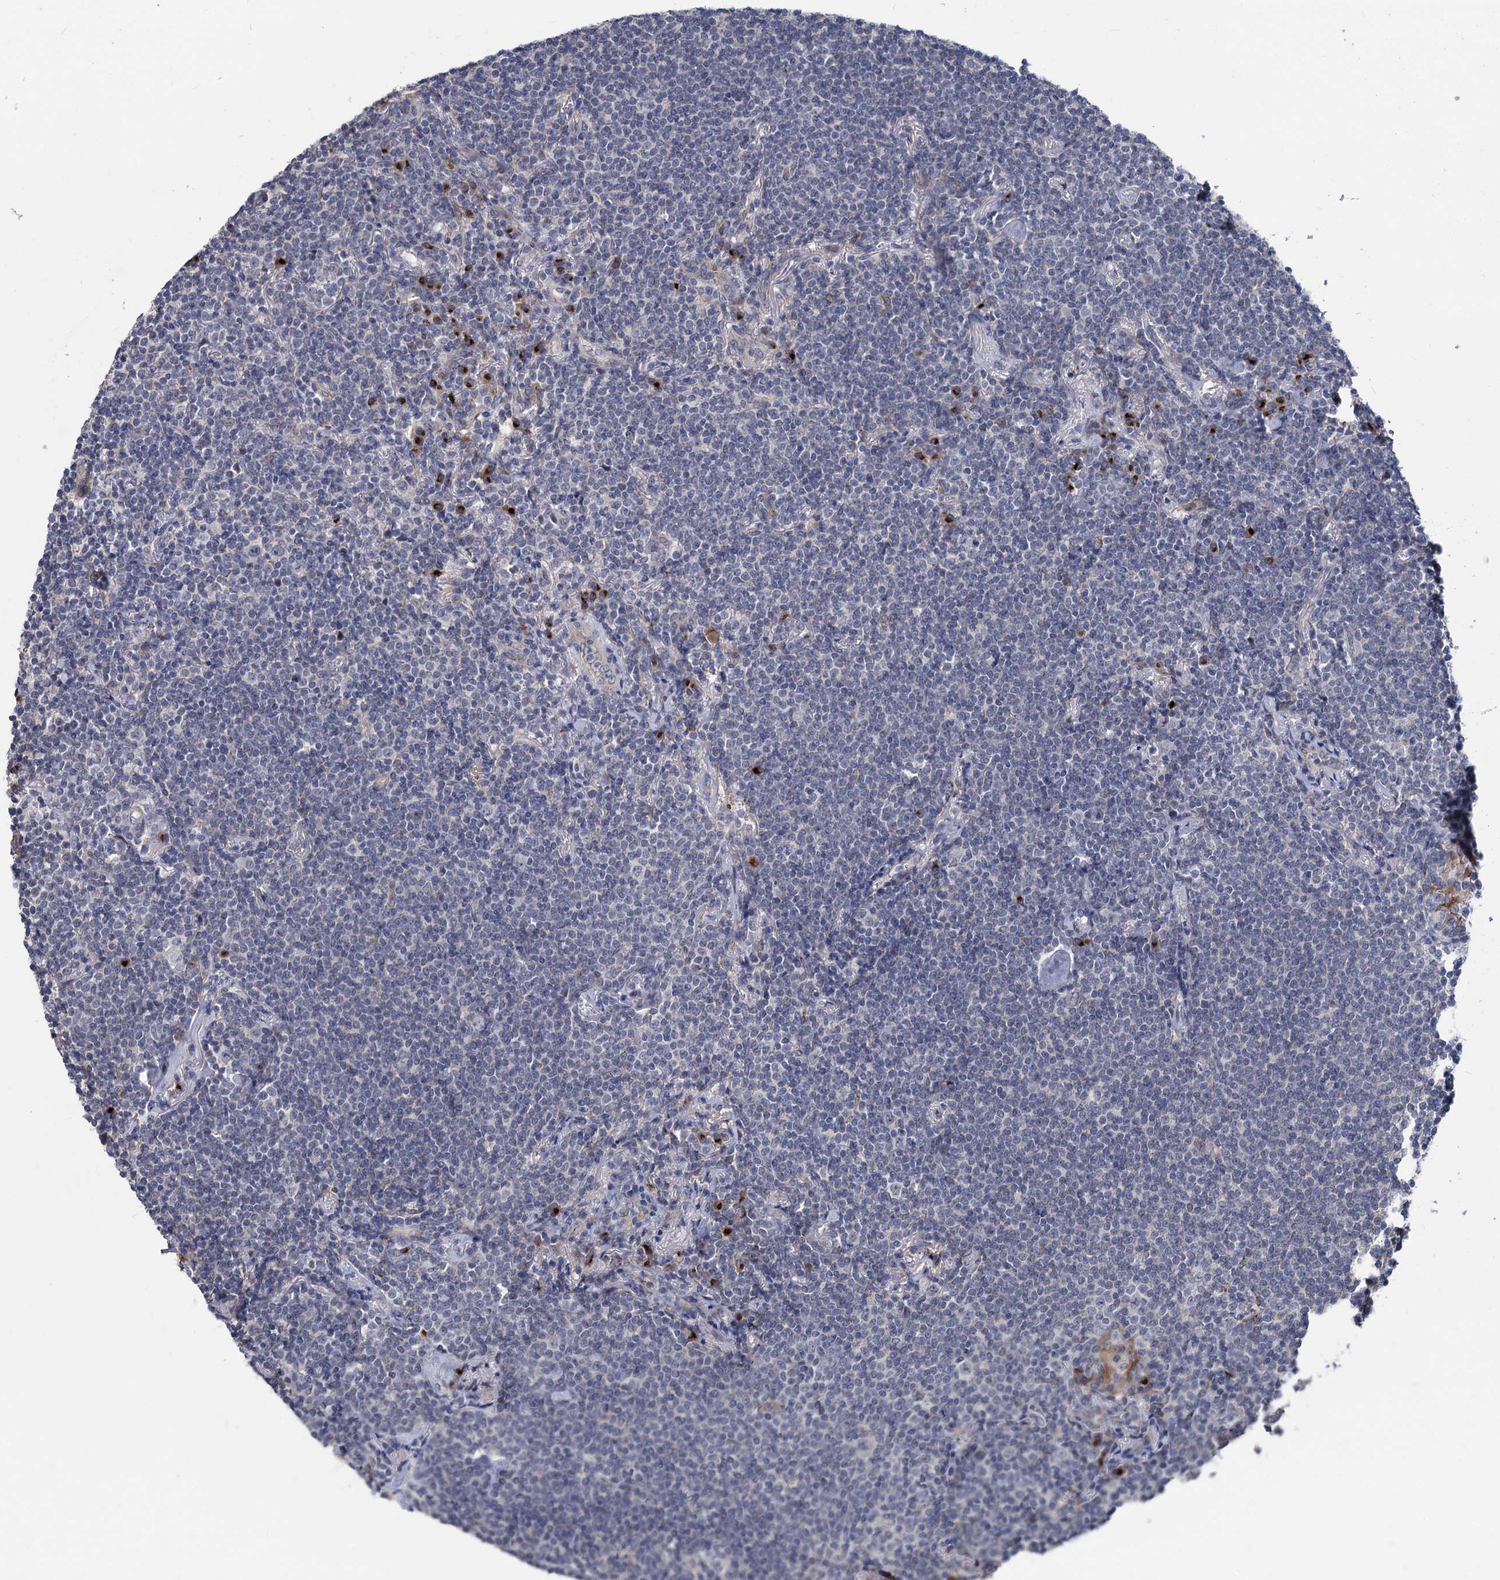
{"staining": {"intensity": "negative", "quantity": "none", "location": "none"}, "tissue": "lymphoma", "cell_type": "Tumor cells", "image_type": "cancer", "snomed": [{"axis": "morphology", "description": "Malignant lymphoma, non-Hodgkin's type, Low grade"}, {"axis": "topography", "description": "Lung"}], "caption": "This is a histopathology image of immunohistochemistry (IHC) staining of malignant lymphoma, non-Hodgkin's type (low-grade), which shows no expression in tumor cells.", "gene": "SMAGP", "patient": {"sex": "female", "age": 71}}